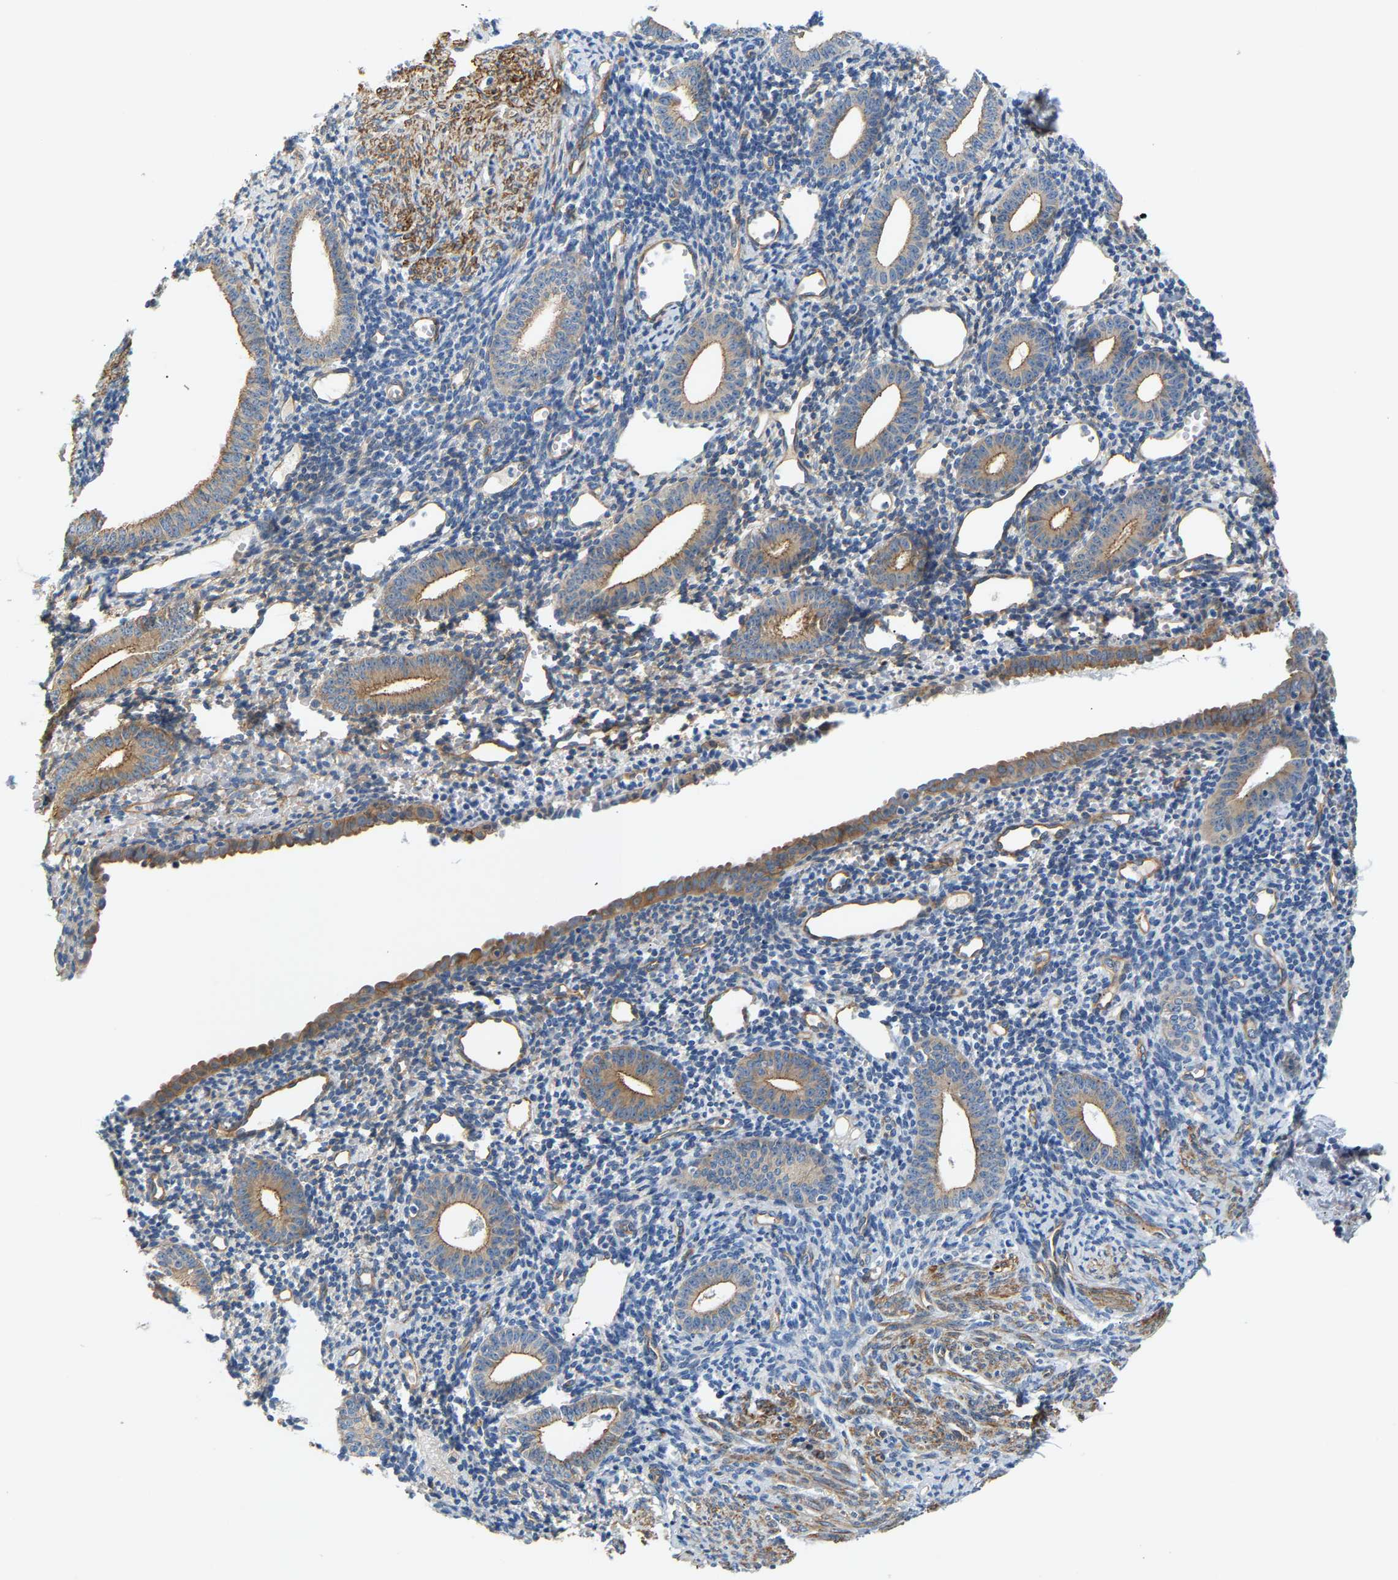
{"staining": {"intensity": "moderate", "quantity": "<25%", "location": "cytoplasmic/membranous"}, "tissue": "endometrium", "cell_type": "Cells in endometrial stroma", "image_type": "normal", "snomed": [{"axis": "morphology", "description": "Normal tissue, NOS"}, {"axis": "topography", "description": "Endometrium"}], "caption": "Cells in endometrial stroma demonstrate moderate cytoplasmic/membranous positivity in approximately <25% of cells in normal endometrium. The staining was performed using DAB (3,3'-diaminobenzidine), with brown indicating positive protein expression. Nuclei are stained blue with hematoxylin.", "gene": "PAWR", "patient": {"sex": "female", "age": 50}}